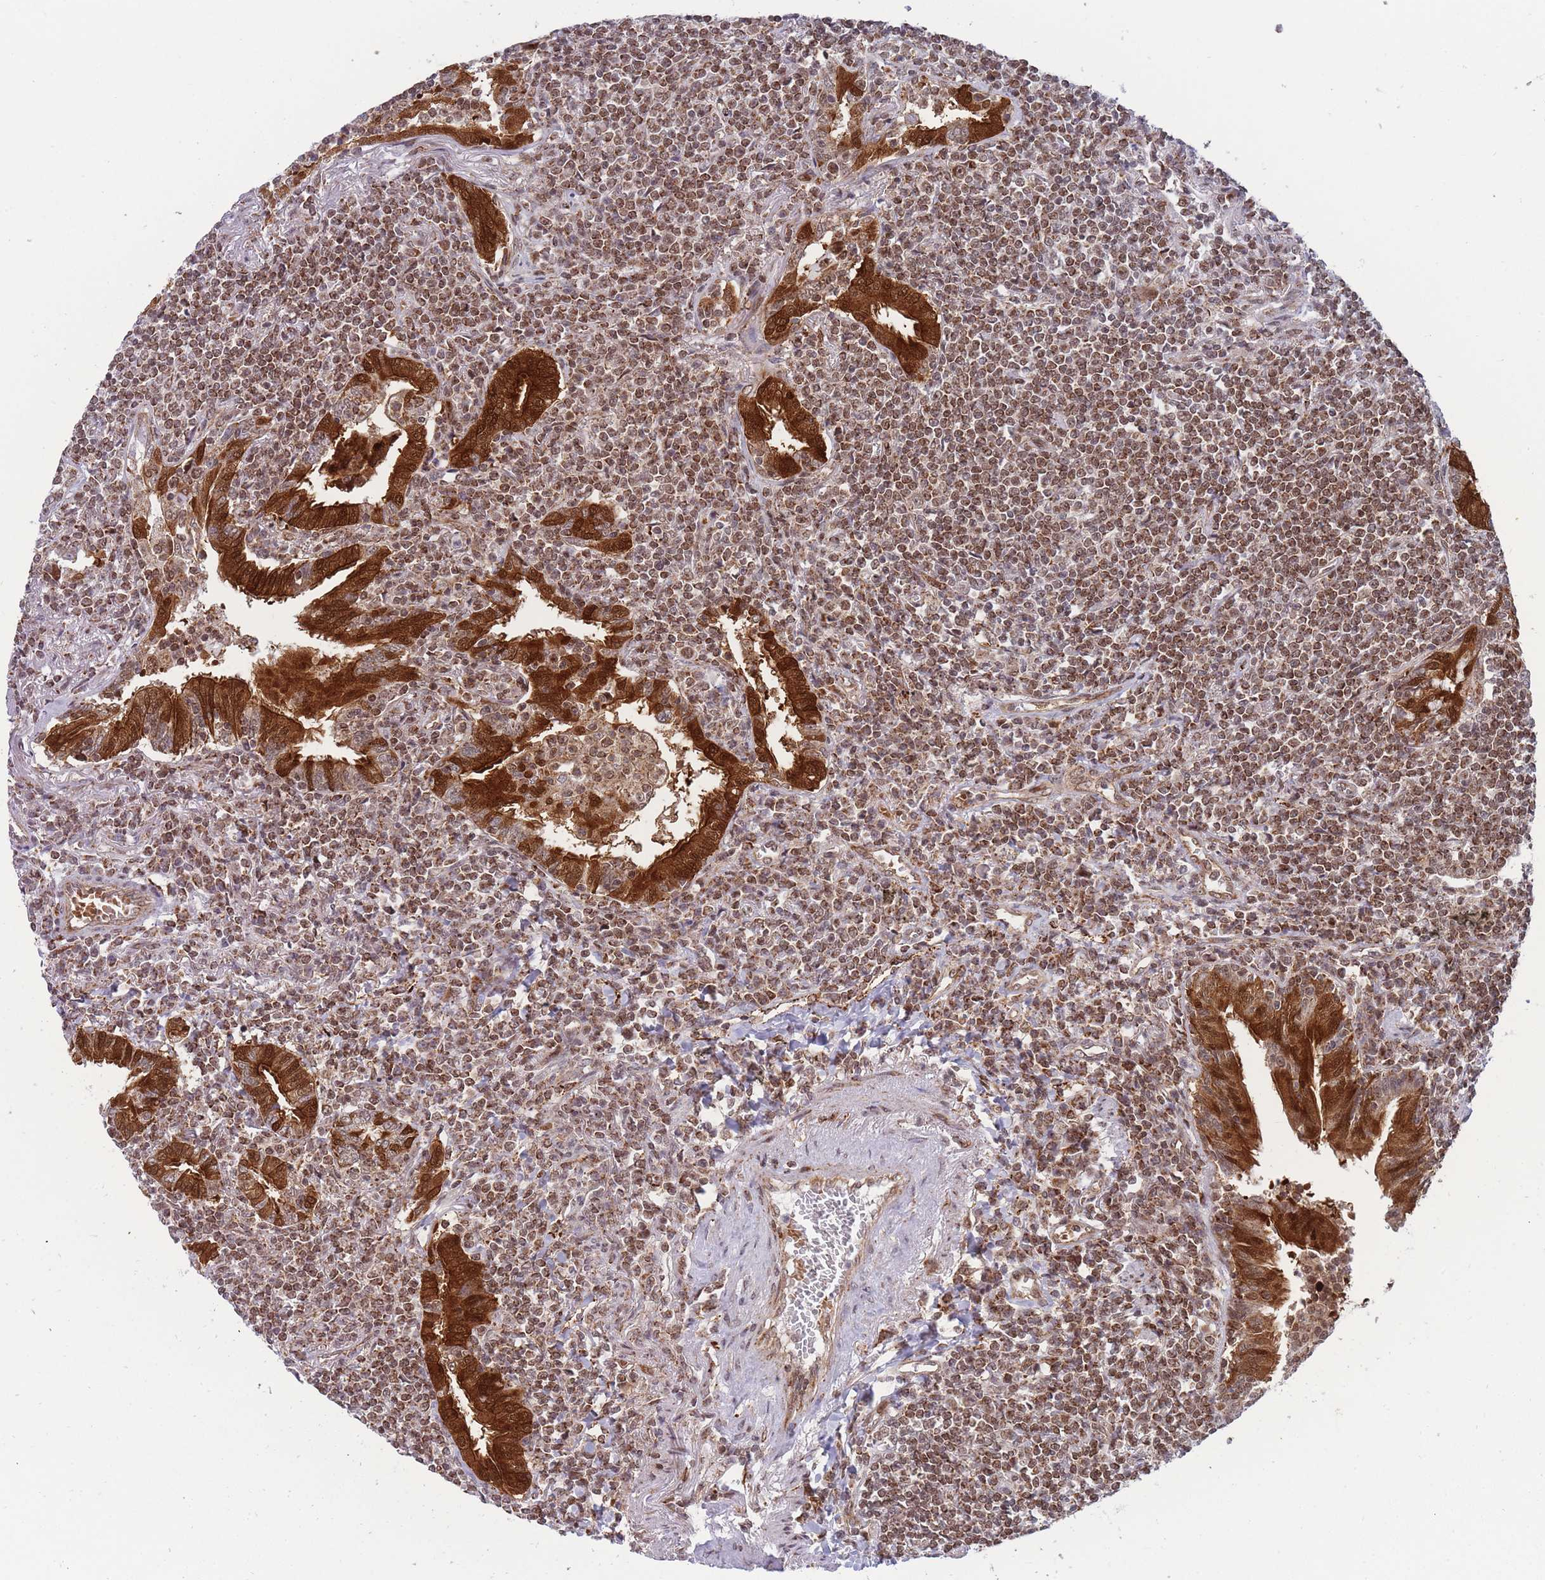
{"staining": {"intensity": "moderate", "quantity": ">75%", "location": "nuclear"}, "tissue": "lymphoma", "cell_type": "Tumor cells", "image_type": "cancer", "snomed": [{"axis": "morphology", "description": "Malignant lymphoma, non-Hodgkin's type, Low grade"}, {"axis": "topography", "description": "Lung"}], "caption": "Tumor cells exhibit moderate nuclear positivity in about >75% of cells in malignant lymphoma, non-Hodgkin's type (low-grade). (brown staining indicates protein expression, while blue staining denotes nuclei).", "gene": "BOD1L1", "patient": {"sex": "female", "age": 71}}